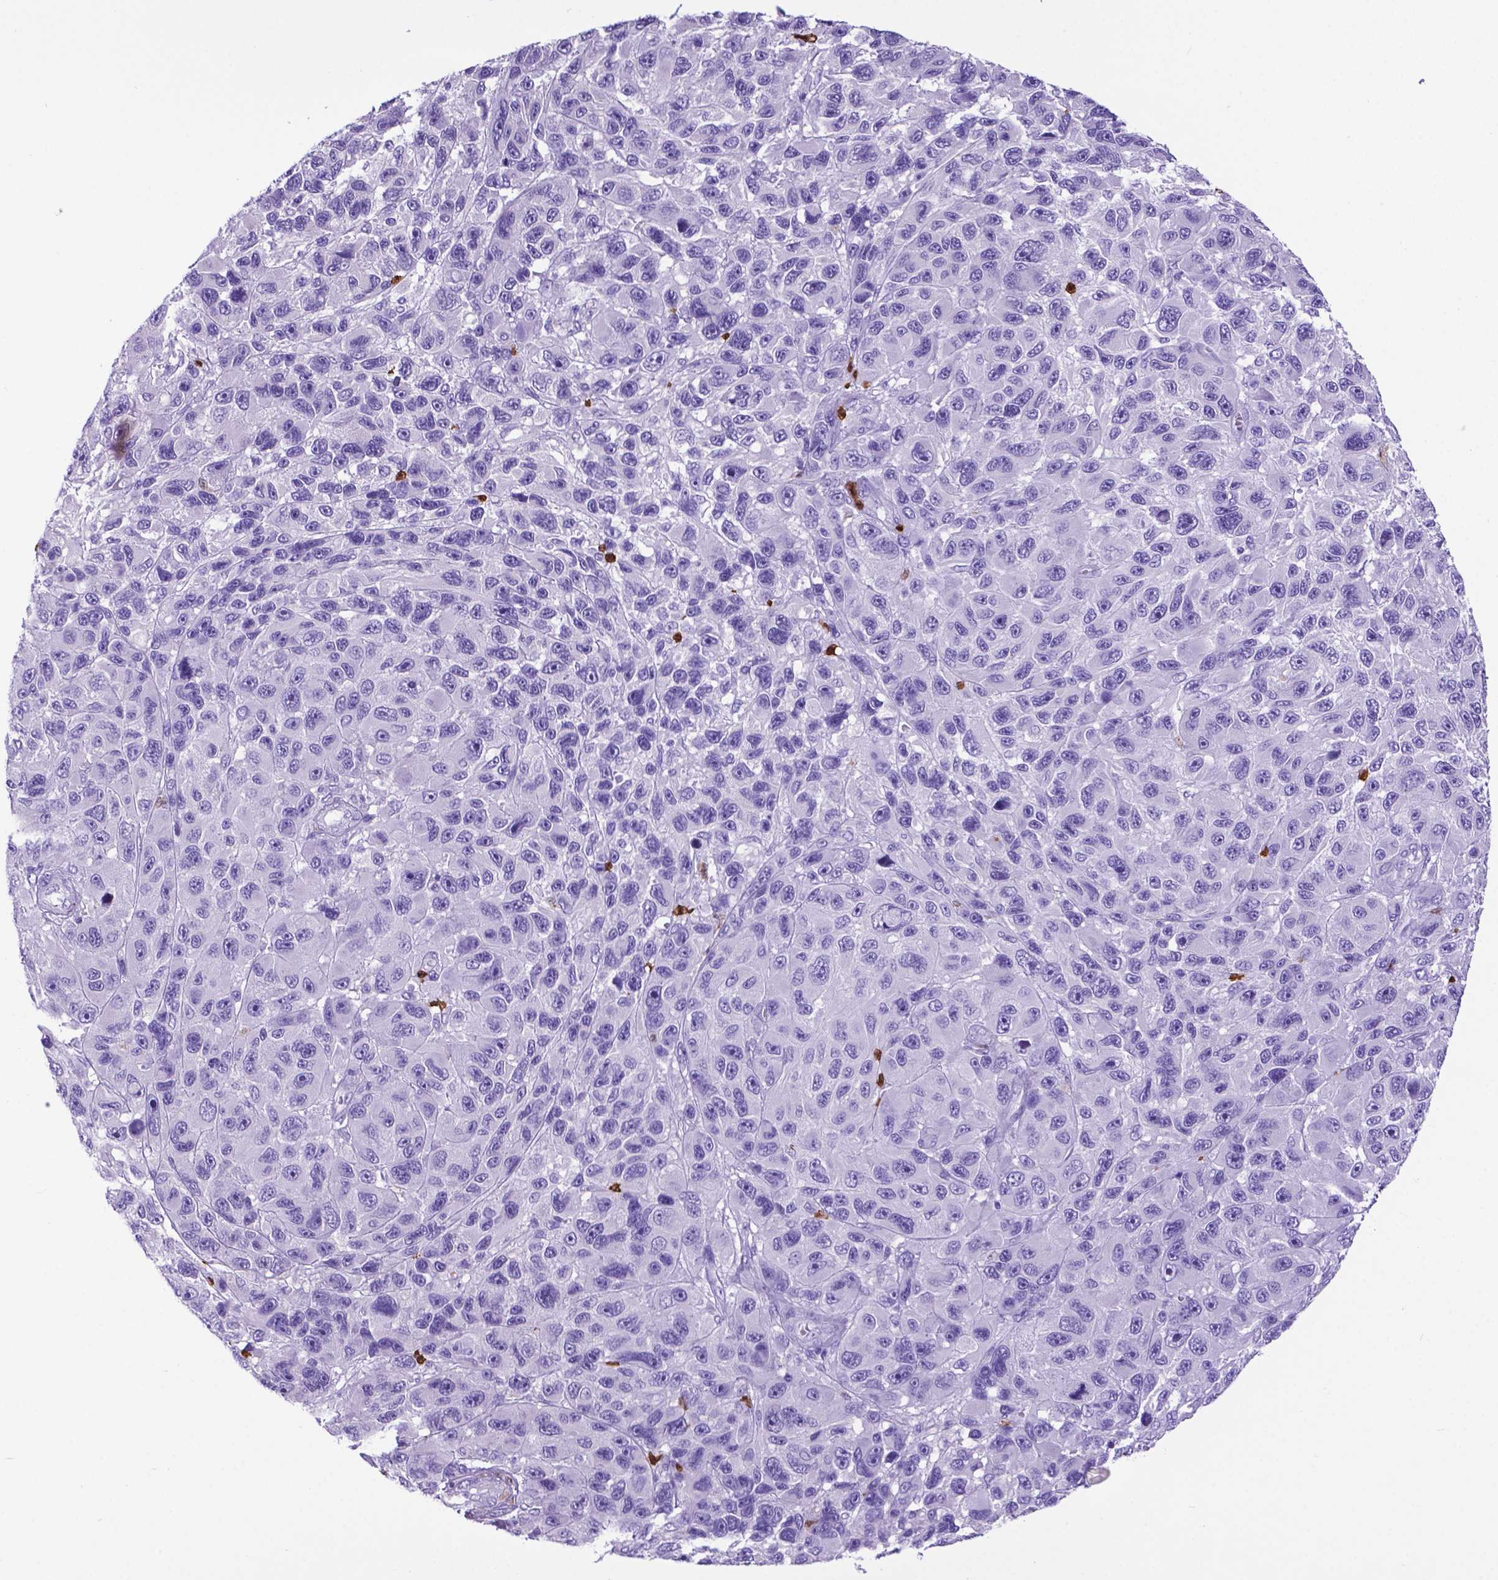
{"staining": {"intensity": "negative", "quantity": "none", "location": "none"}, "tissue": "melanoma", "cell_type": "Tumor cells", "image_type": "cancer", "snomed": [{"axis": "morphology", "description": "Malignant melanoma, NOS"}, {"axis": "topography", "description": "Skin"}], "caption": "This is an immunohistochemistry (IHC) photomicrograph of human melanoma. There is no expression in tumor cells.", "gene": "LZTR1", "patient": {"sex": "male", "age": 53}}